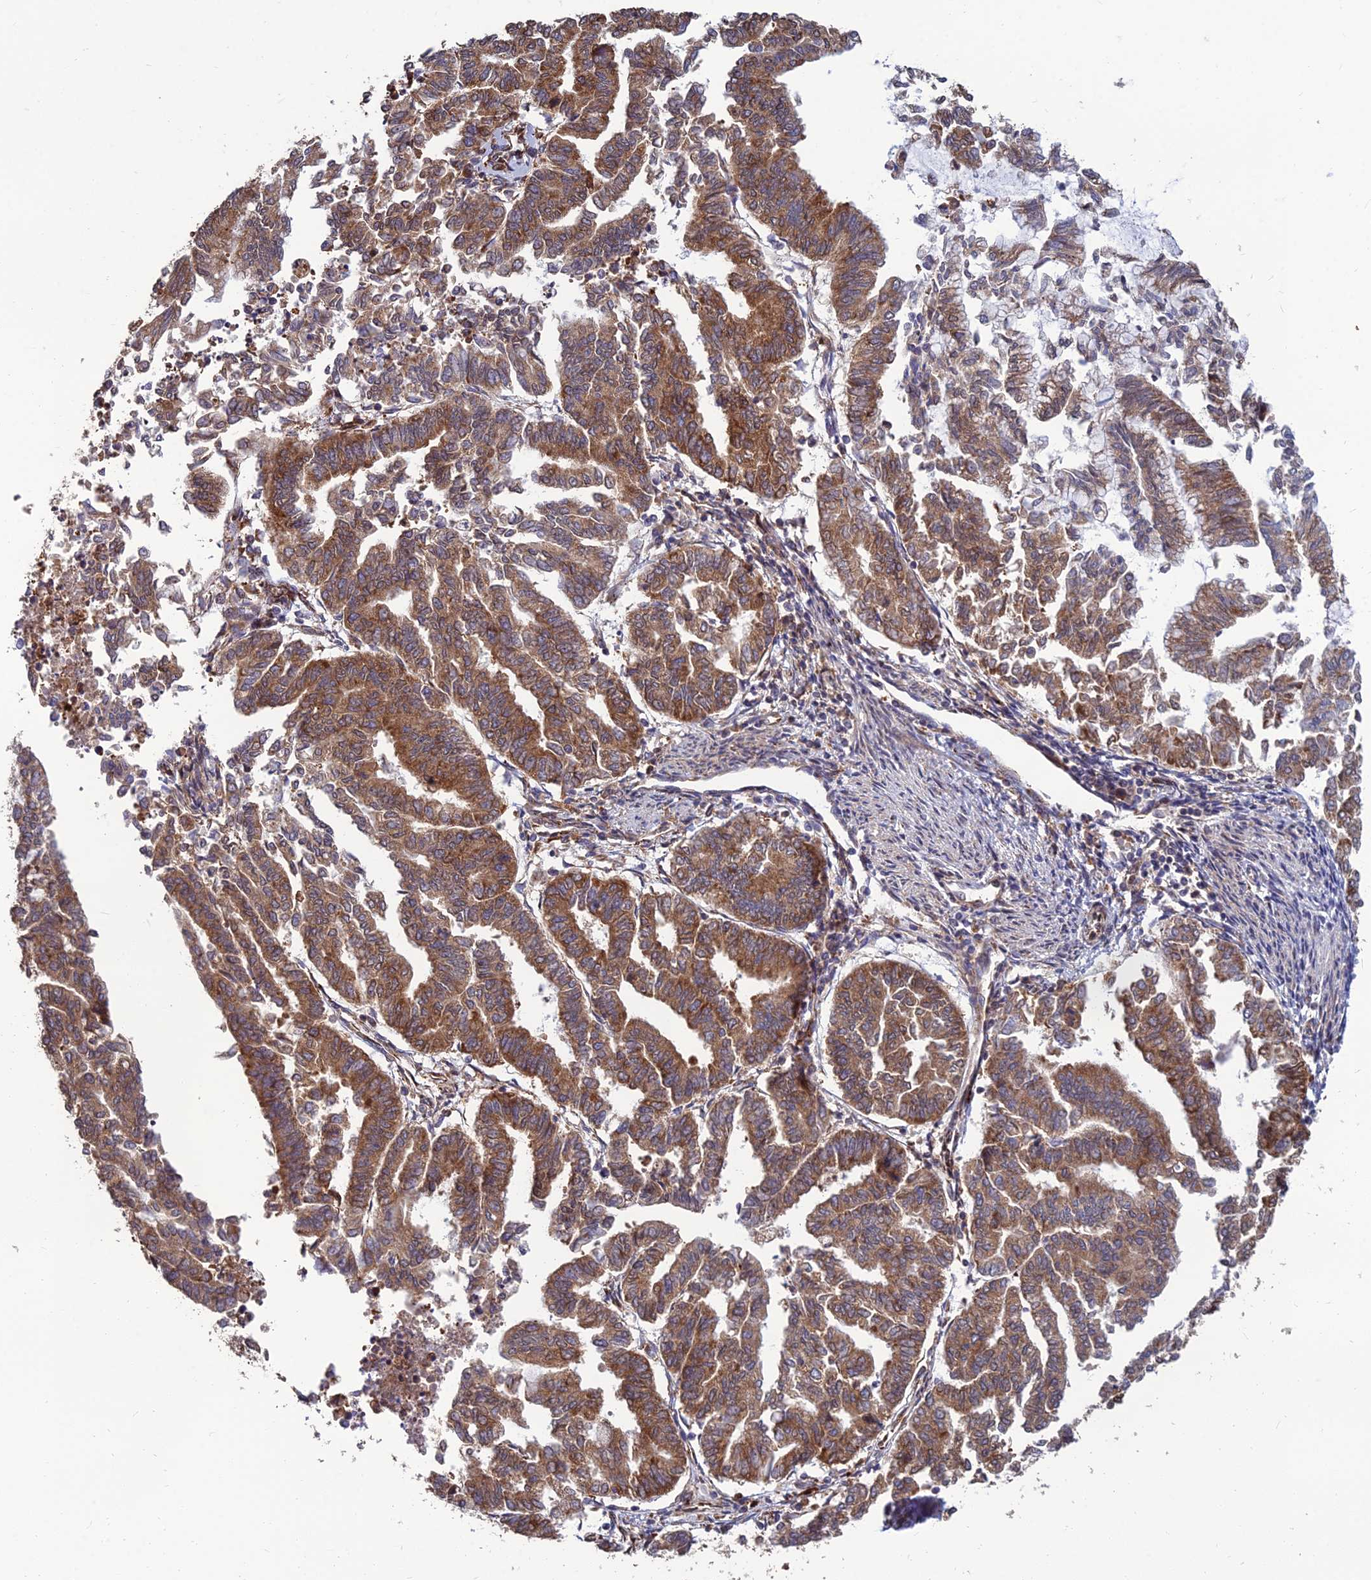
{"staining": {"intensity": "moderate", "quantity": ">75%", "location": "cytoplasmic/membranous"}, "tissue": "endometrial cancer", "cell_type": "Tumor cells", "image_type": "cancer", "snomed": [{"axis": "morphology", "description": "Adenocarcinoma, NOS"}, {"axis": "topography", "description": "Endometrium"}], "caption": "Adenocarcinoma (endometrial) stained for a protein shows moderate cytoplasmic/membranous positivity in tumor cells.", "gene": "CCT6B", "patient": {"sex": "female", "age": 79}}